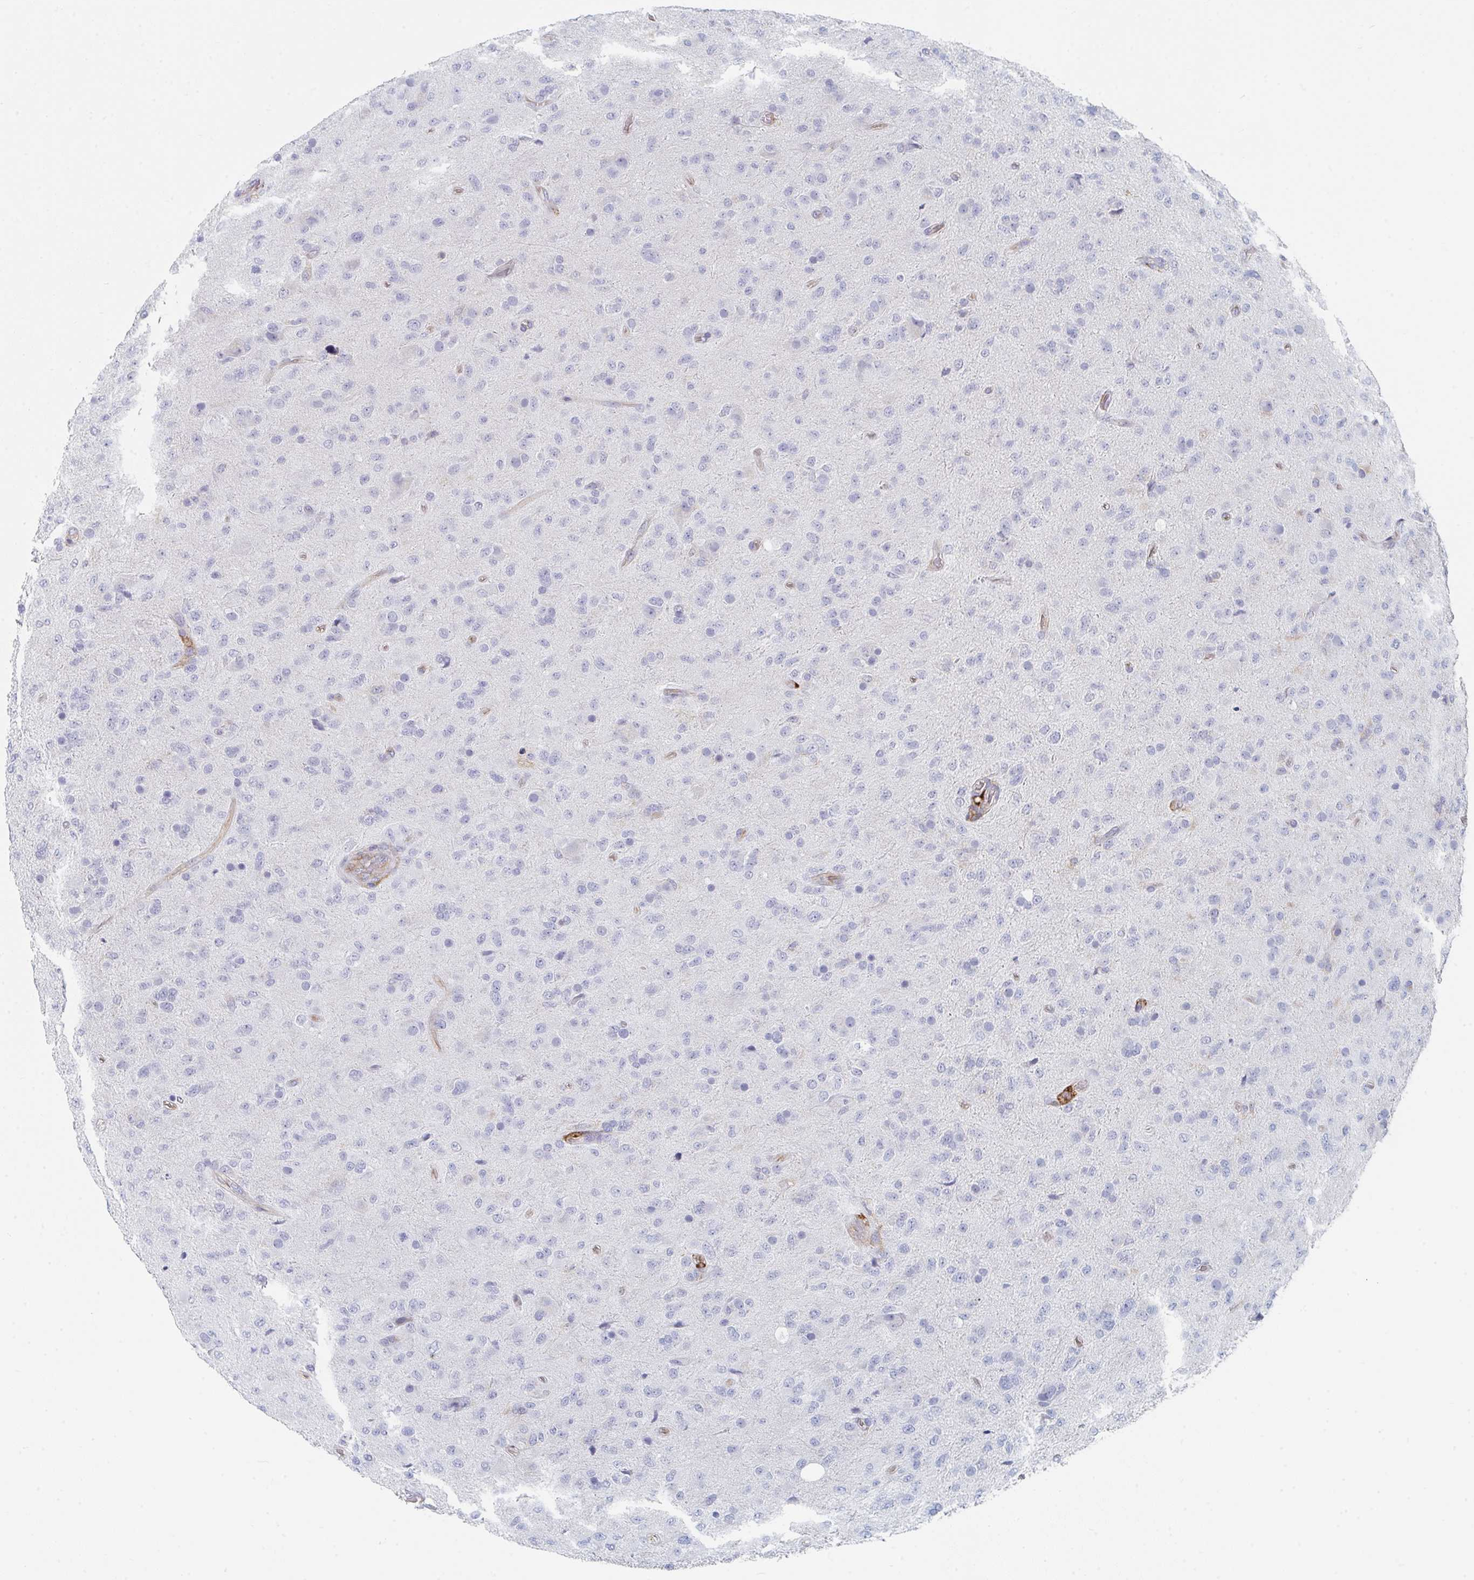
{"staining": {"intensity": "negative", "quantity": "none", "location": "none"}, "tissue": "glioma", "cell_type": "Tumor cells", "image_type": "cancer", "snomed": [{"axis": "morphology", "description": "Glioma, malignant, Low grade"}, {"axis": "topography", "description": "Brain"}], "caption": "This is an immunohistochemistry (IHC) image of human glioma. There is no staining in tumor cells.", "gene": "DAB2", "patient": {"sex": "male", "age": 65}}